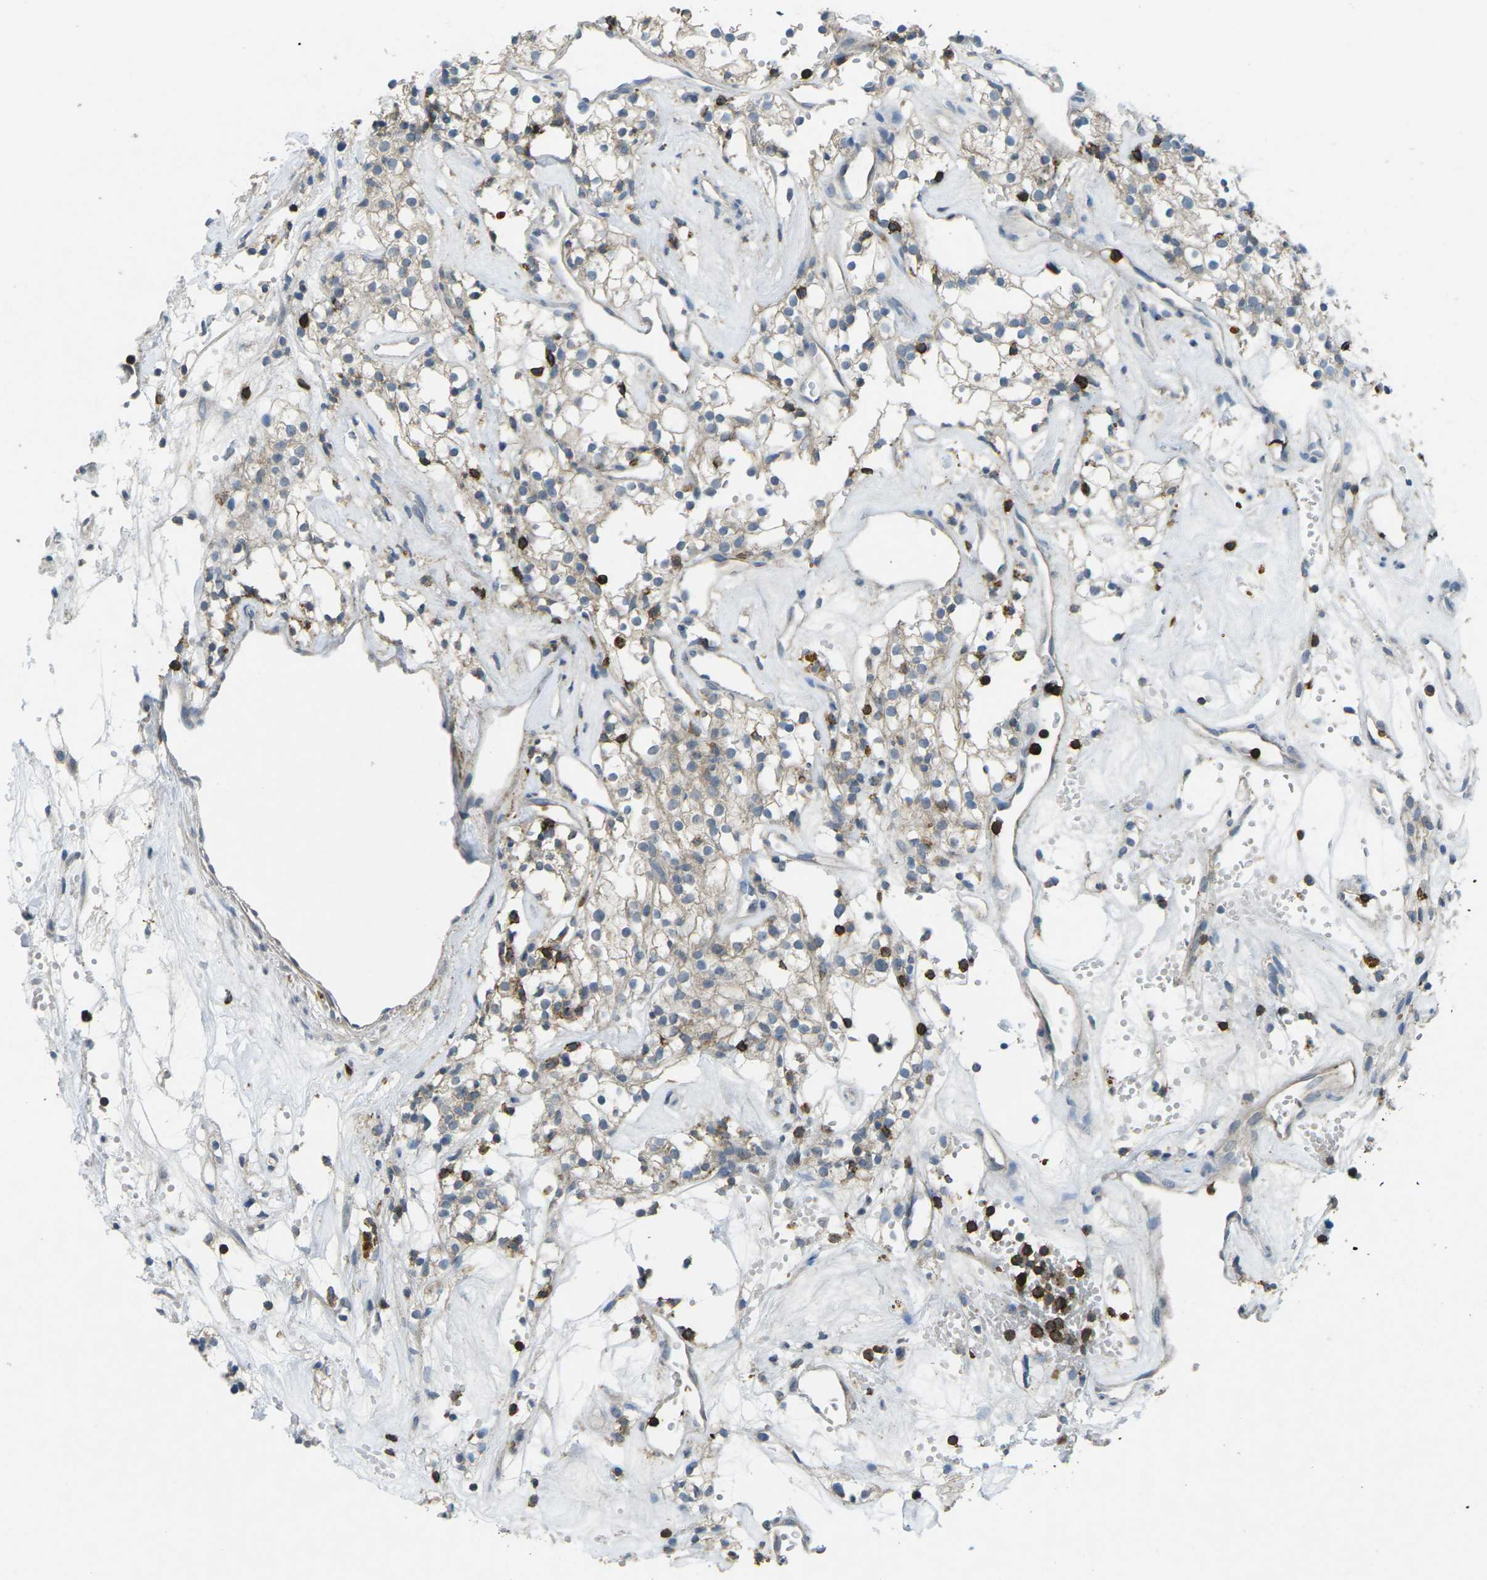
{"staining": {"intensity": "weak", "quantity": "<25%", "location": "cytoplasmic/membranous"}, "tissue": "renal cancer", "cell_type": "Tumor cells", "image_type": "cancer", "snomed": [{"axis": "morphology", "description": "Adenocarcinoma, NOS"}, {"axis": "topography", "description": "Kidney"}], "caption": "This is an IHC photomicrograph of adenocarcinoma (renal). There is no staining in tumor cells.", "gene": "CD19", "patient": {"sex": "male", "age": 59}}